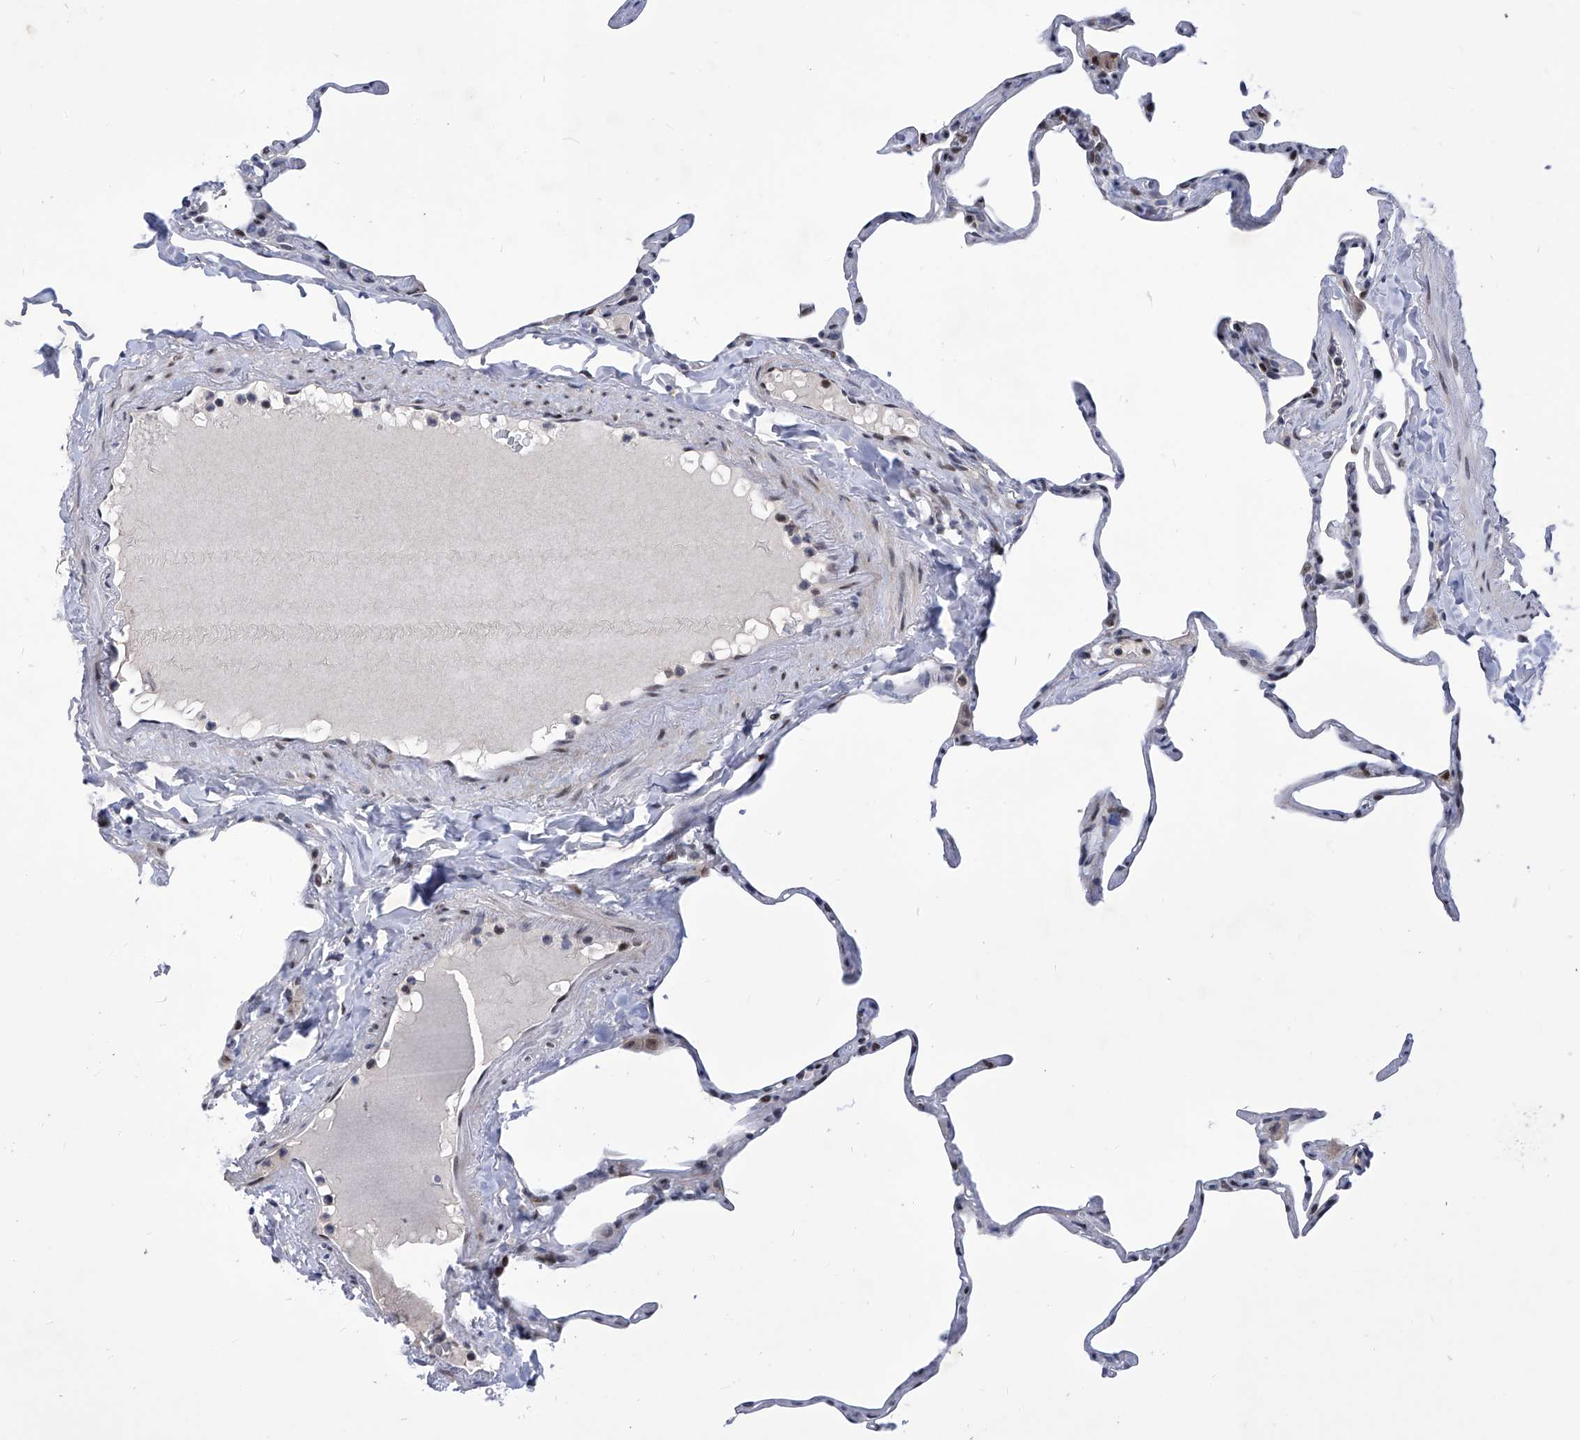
{"staining": {"intensity": "moderate", "quantity": "<25%", "location": "nuclear"}, "tissue": "lung", "cell_type": "Alveolar cells", "image_type": "normal", "snomed": [{"axis": "morphology", "description": "Normal tissue, NOS"}, {"axis": "topography", "description": "Lung"}], "caption": "Alveolar cells exhibit moderate nuclear positivity in approximately <25% of cells in benign lung. (DAB = brown stain, brightfield microscopy at high magnification).", "gene": "NUFIP1", "patient": {"sex": "male", "age": 65}}